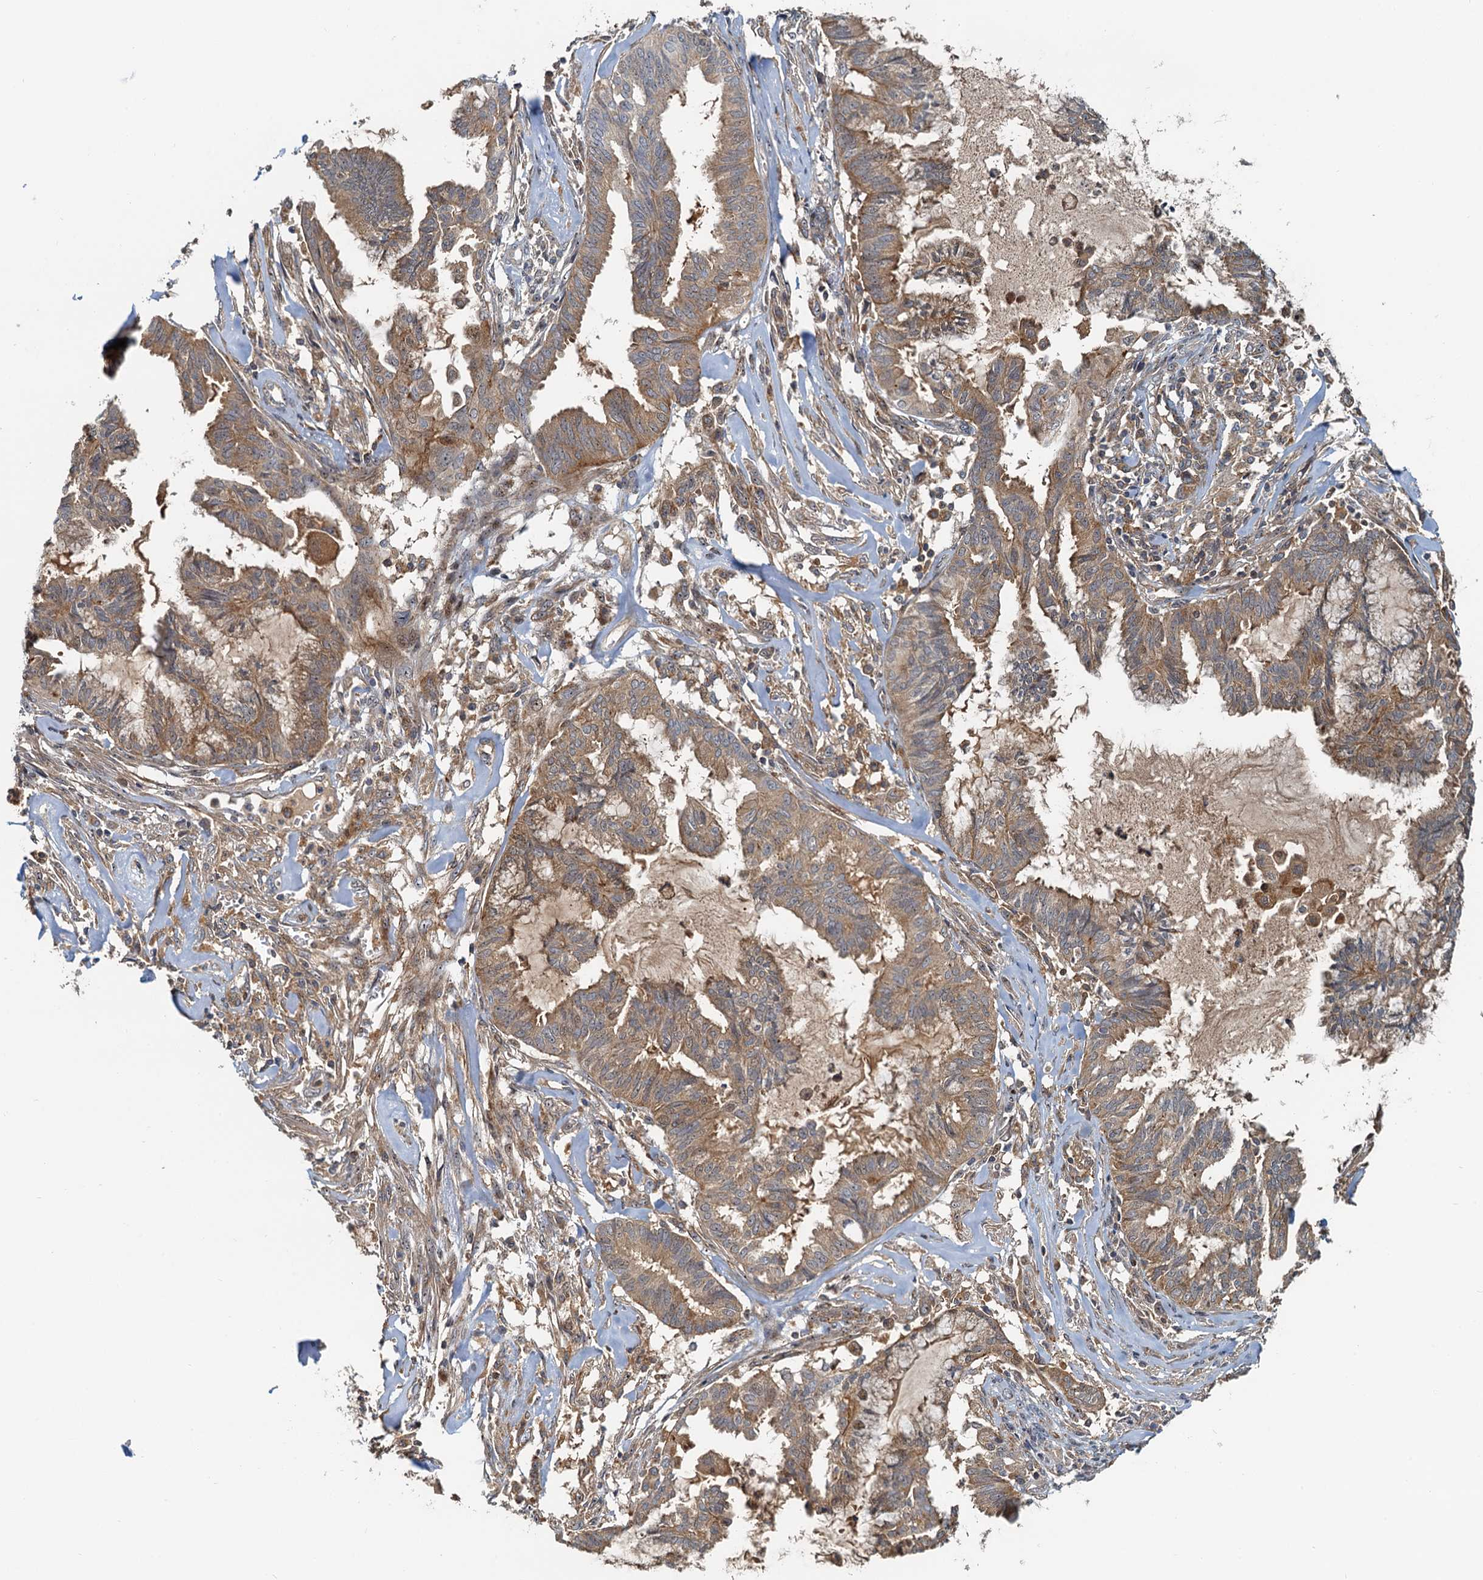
{"staining": {"intensity": "moderate", "quantity": ">75%", "location": "cytoplasmic/membranous"}, "tissue": "endometrial cancer", "cell_type": "Tumor cells", "image_type": "cancer", "snomed": [{"axis": "morphology", "description": "Adenocarcinoma, NOS"}, {"axis": "topography", "description": "Endometrium"}], "caption": "Approximately >75% of tumor cells in human endometrial cancer demonstrate moderate cytoplasmic/membranous protein positivity as visualized by brown immunohistochemical staining.", "gene": "TOLLIP", "patient": {"sex": "female", "age": 86}}